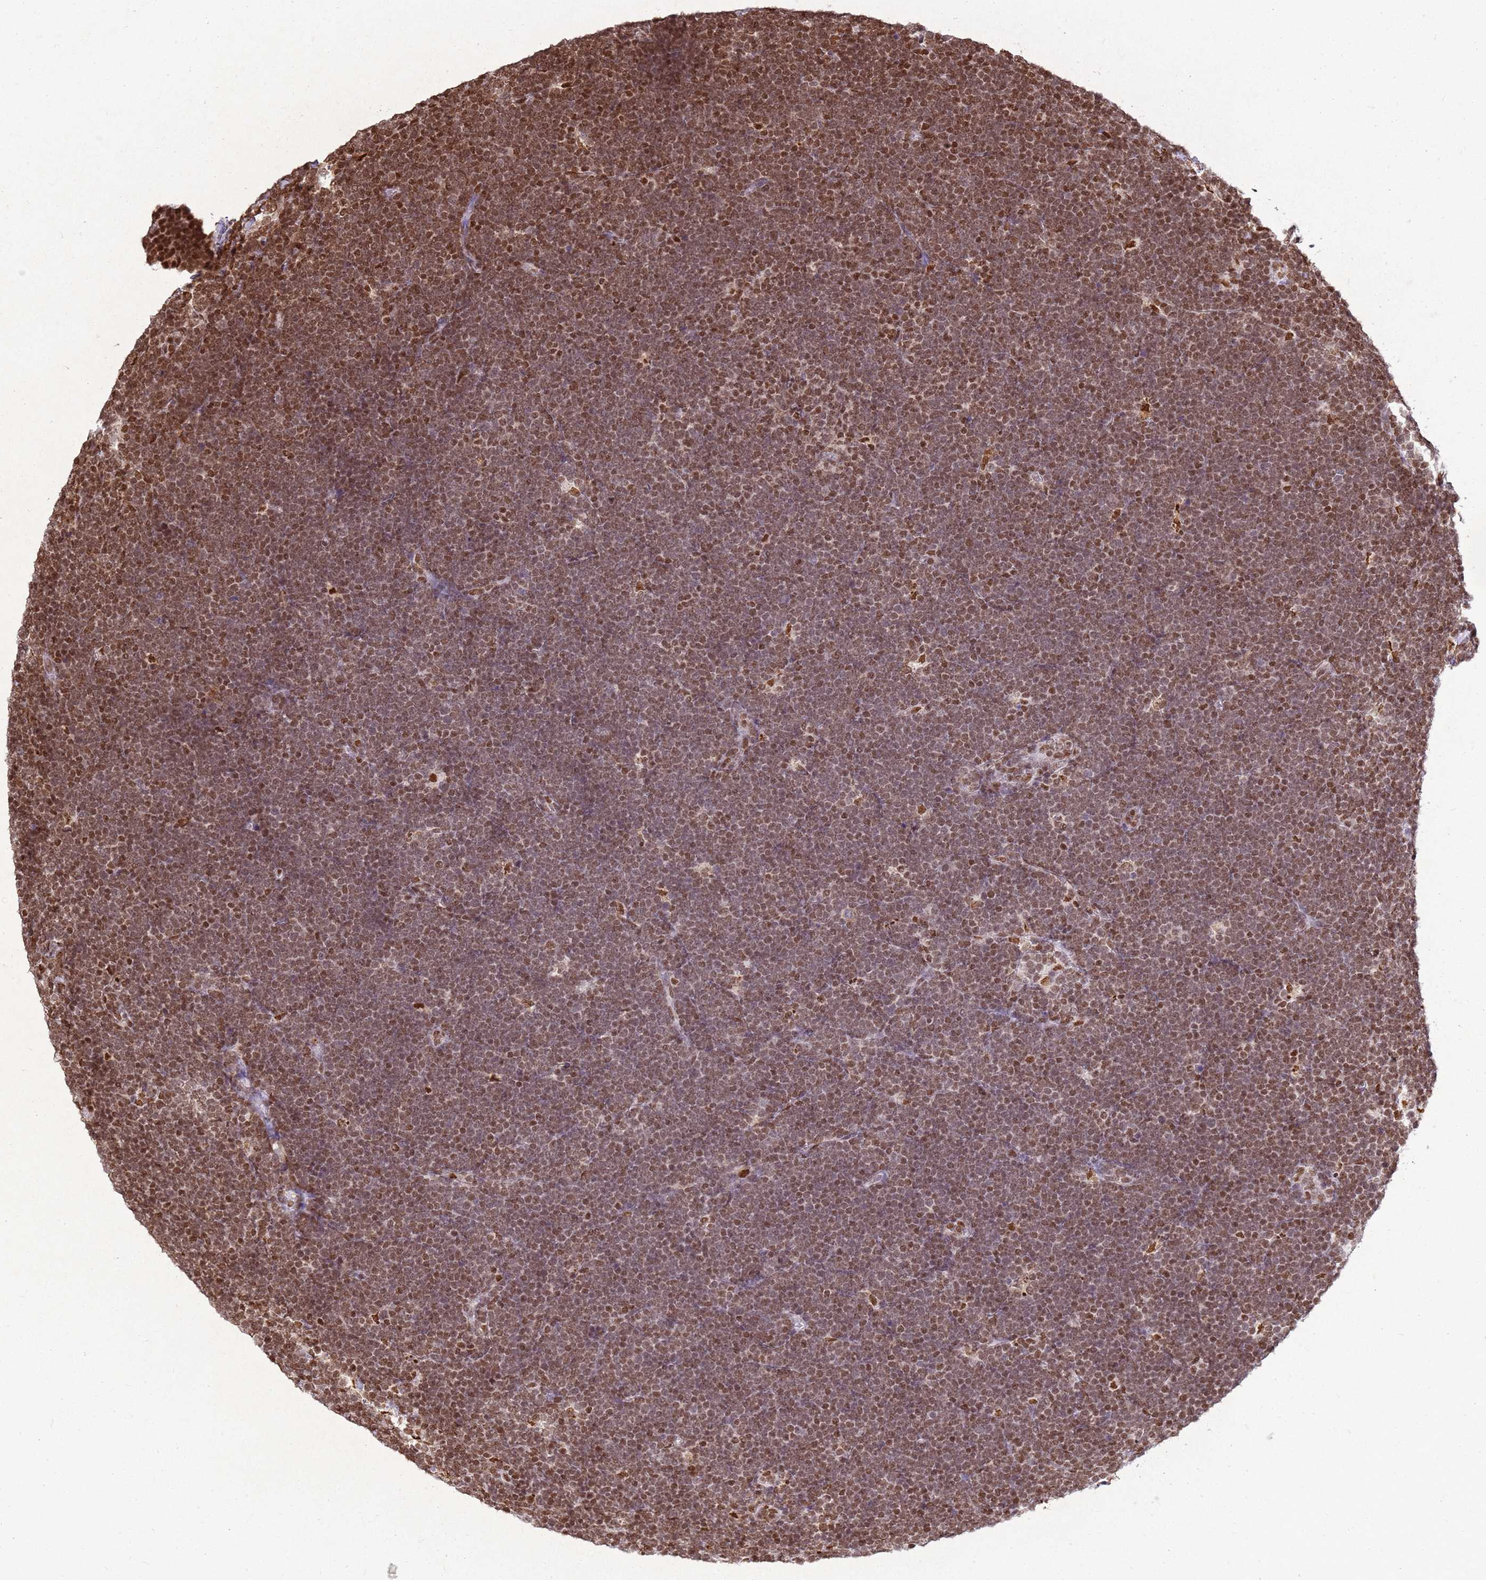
{"staining": {"intensity": "moderate", "quantity": ">75%", "location": "nuclear"}, "tissue": "lymphoma", "cell_type": "Tumor cells", "image_type": "cancer", "snomed": [{"axis": "morphology", "description": "Malignant lymphoma, non-Hodgkin's type, High grade"}, {"axis": "topography", "description": "Lymph node"}], "caption": "Lymphoma was stained to show a protein in brown. There is medium levels of moderate nuclear positivity in approximately >75% of tumor cells.", "gene": "APEX1", "patient": {"sex": "male", "age": 13}}